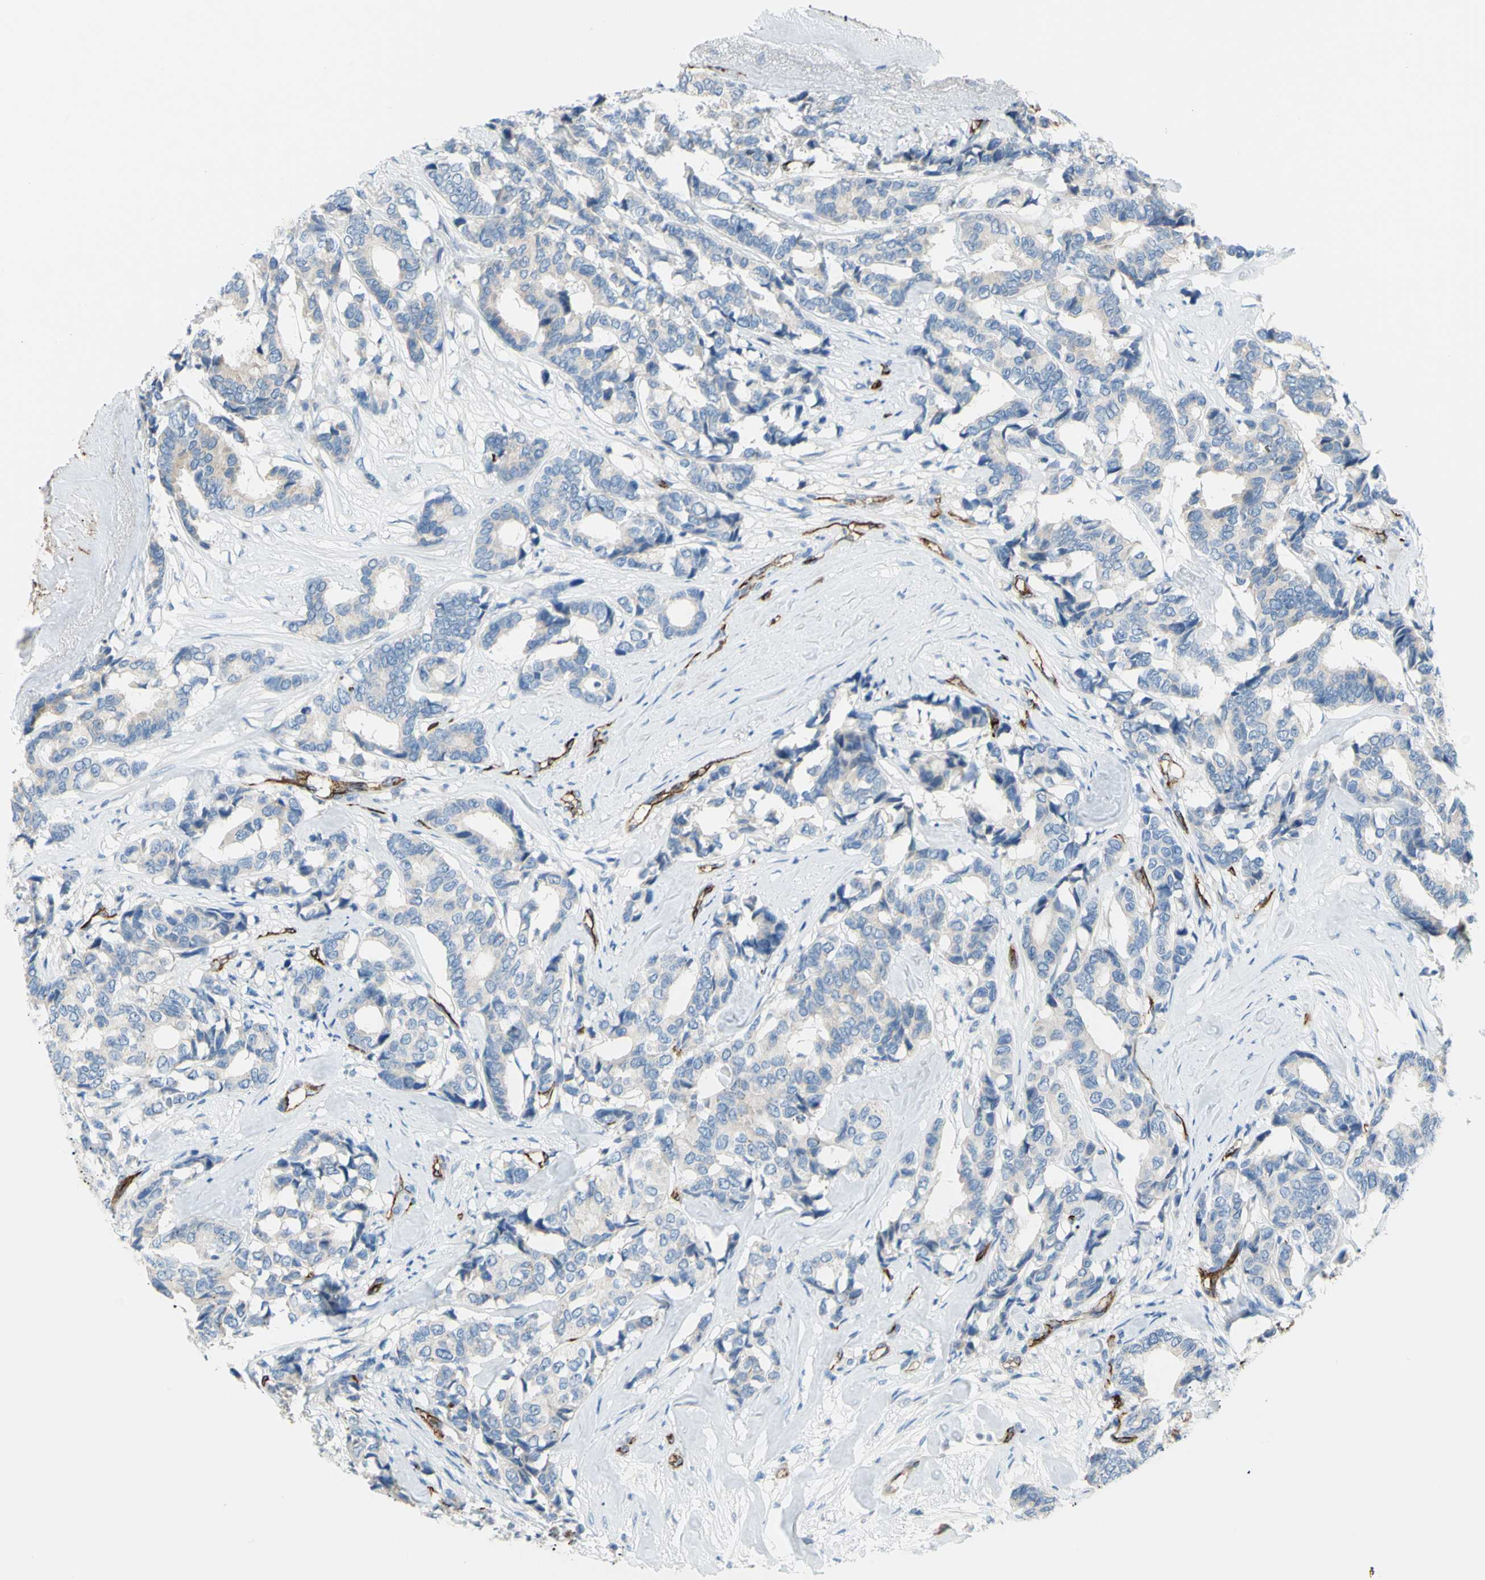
{"staining": {"intensity": "negative", "quantity": "none", "location": "none"}, "tissue": "breast cancer", "cell_type": "Tumor cells", "image_type": "cancer", "snomed": [{"axis": "morphology", "description": "Duct carcinoma"}, {"axis": "topography", "description": "Breast"}], "caption": "The IHC histopathology image has no significant staining in tumor cells of breast cancer tissue.", "gene": "PRRG2", "patient": {"sex": "female", "age": 87}}